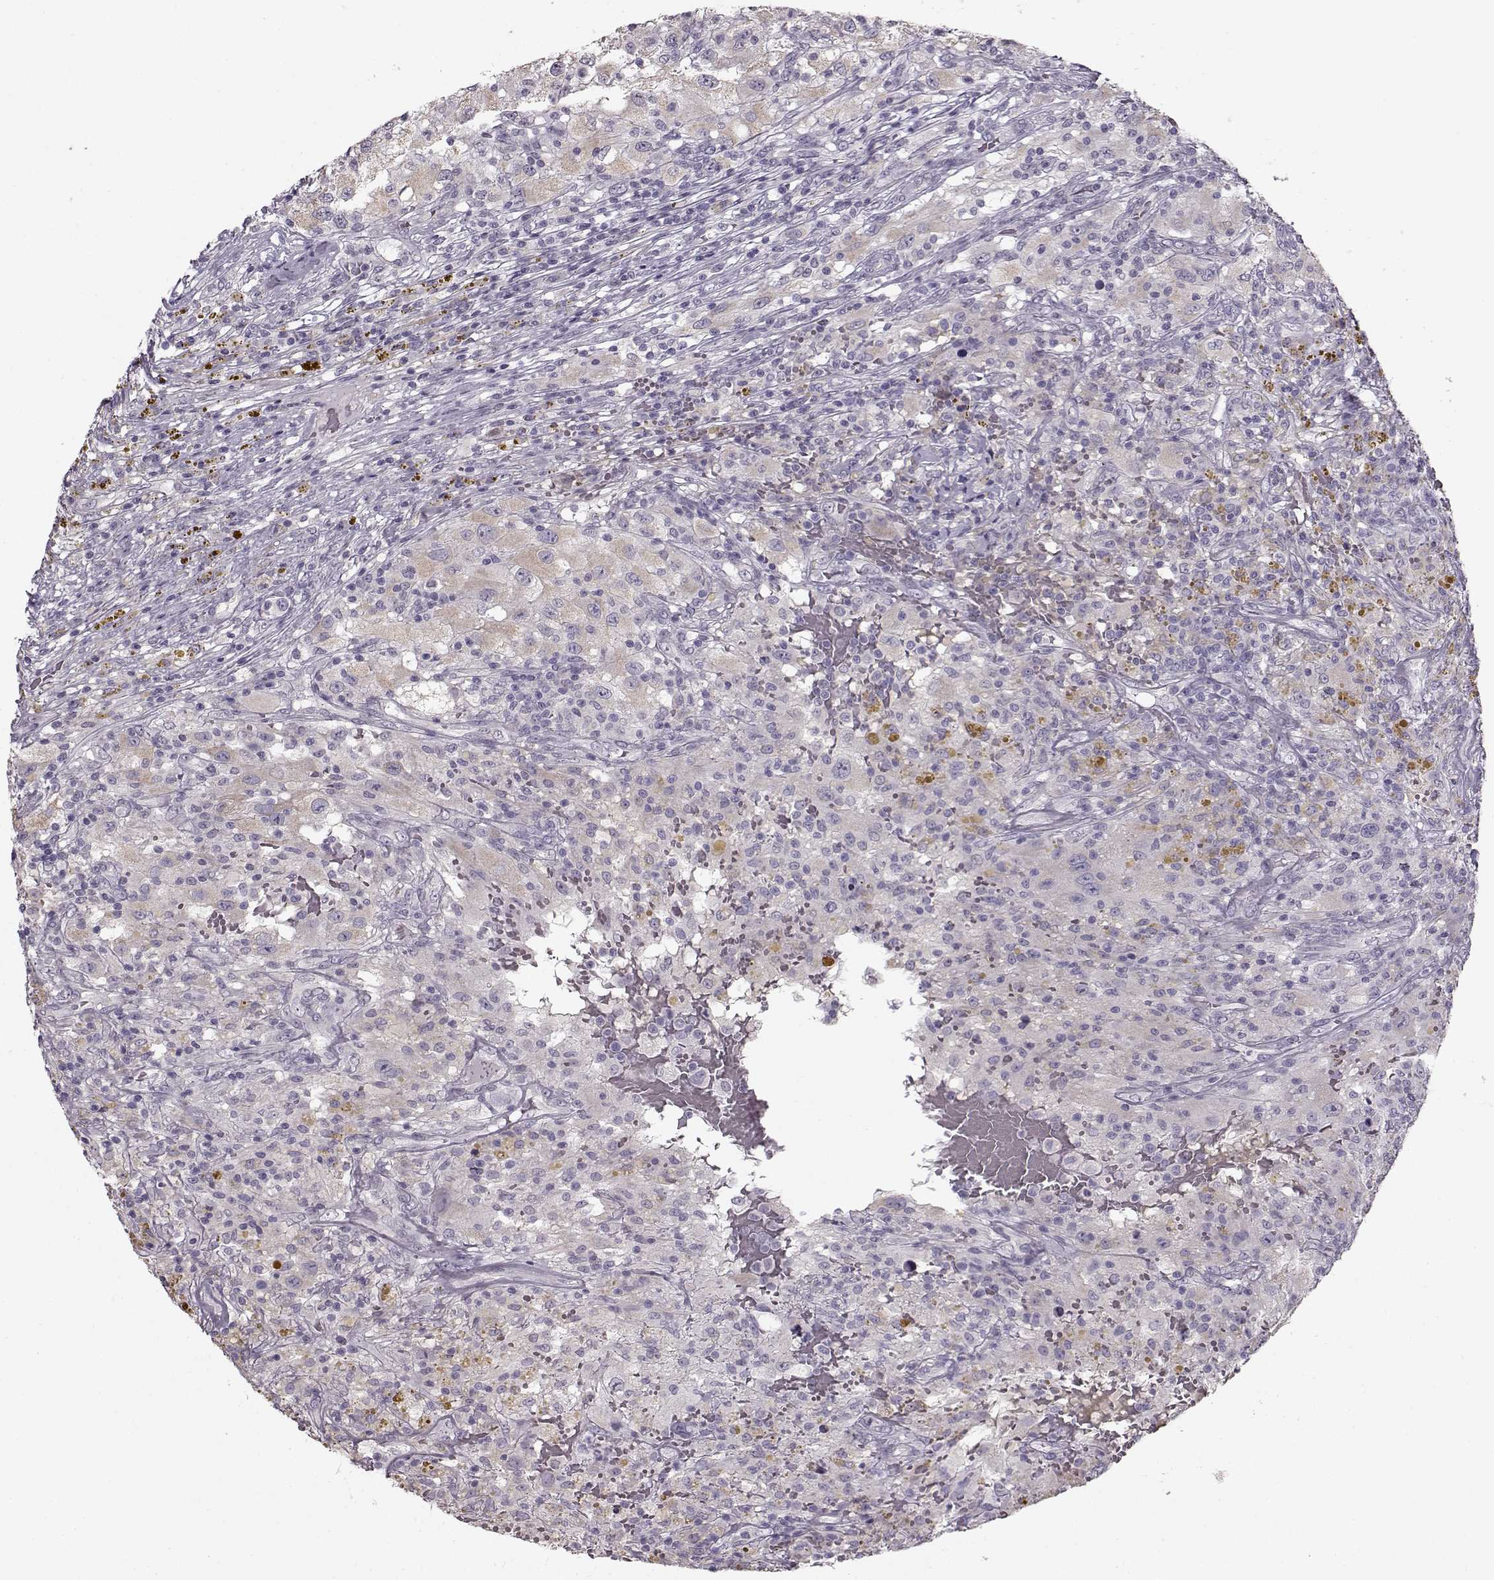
{"staining": {"intensity": "weak", "quantity": "<25%", "location": "cytoplasmic/membranous"}, "tissue": "renal cancer", "cell_type": "Tumor cells", "image_type": "cancer", "snomed": [{"axis": "morphology", "description": "Adenocarcinoma, NOS"}, {"axis": "topography", "description": "Kidney"}], "caption": "An immunohistochemistry photomicrograph of adenocarcinoma (renal) is shown. There is no staining in tumor cells of adenocarcinoma (renal).", "gene": "MAP6D1", "patient": {"sex": "female", "age": 67}}